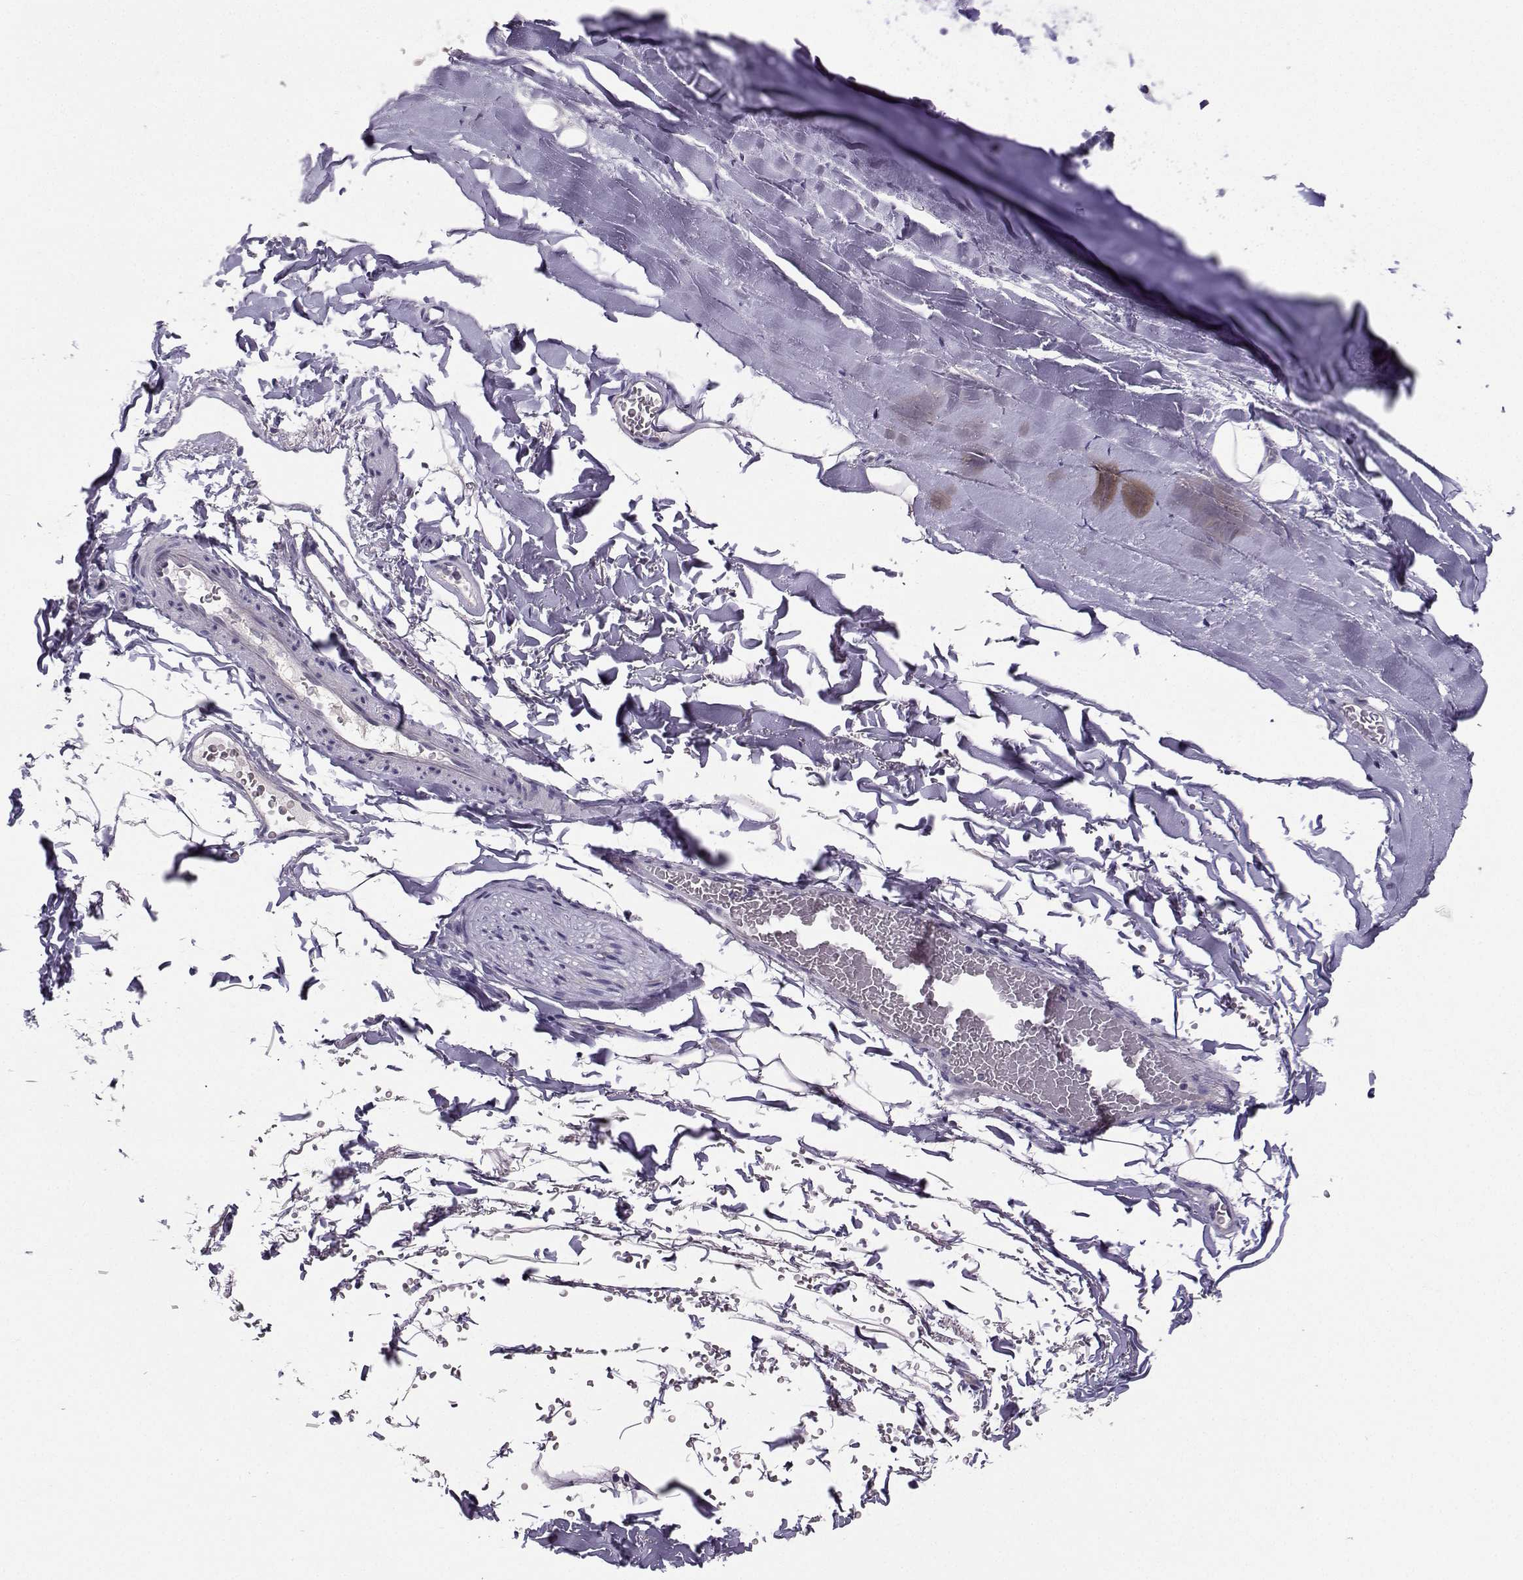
{"staining": {"intensity": "negative", "quantity": "none", "location": "none"}, "tissue": "soft tissue", "cell_type": "Chondrocytes", "image_type": "normal", "snomed": [{"axis": "morphology", "description": "Normal tissue, NOS"}, {"axis": "topography", "description": "Lymph node"}, {"axis": "topography", "description": "Bronchus"}], "caption": "An immunohistochemistry photomicrograph of normal soft tissue is shown. There is no staining in chondrocytes of soft tissue. Brightfield microscopy of immunohistochemistry (IHC) stained with DAB (3,3'-diaminobenzidine) (brown) and hematoxylin (blue), captured at high magnification.", "gene": "CARTPT", "patient": {"sex": "female", "age": 70}}